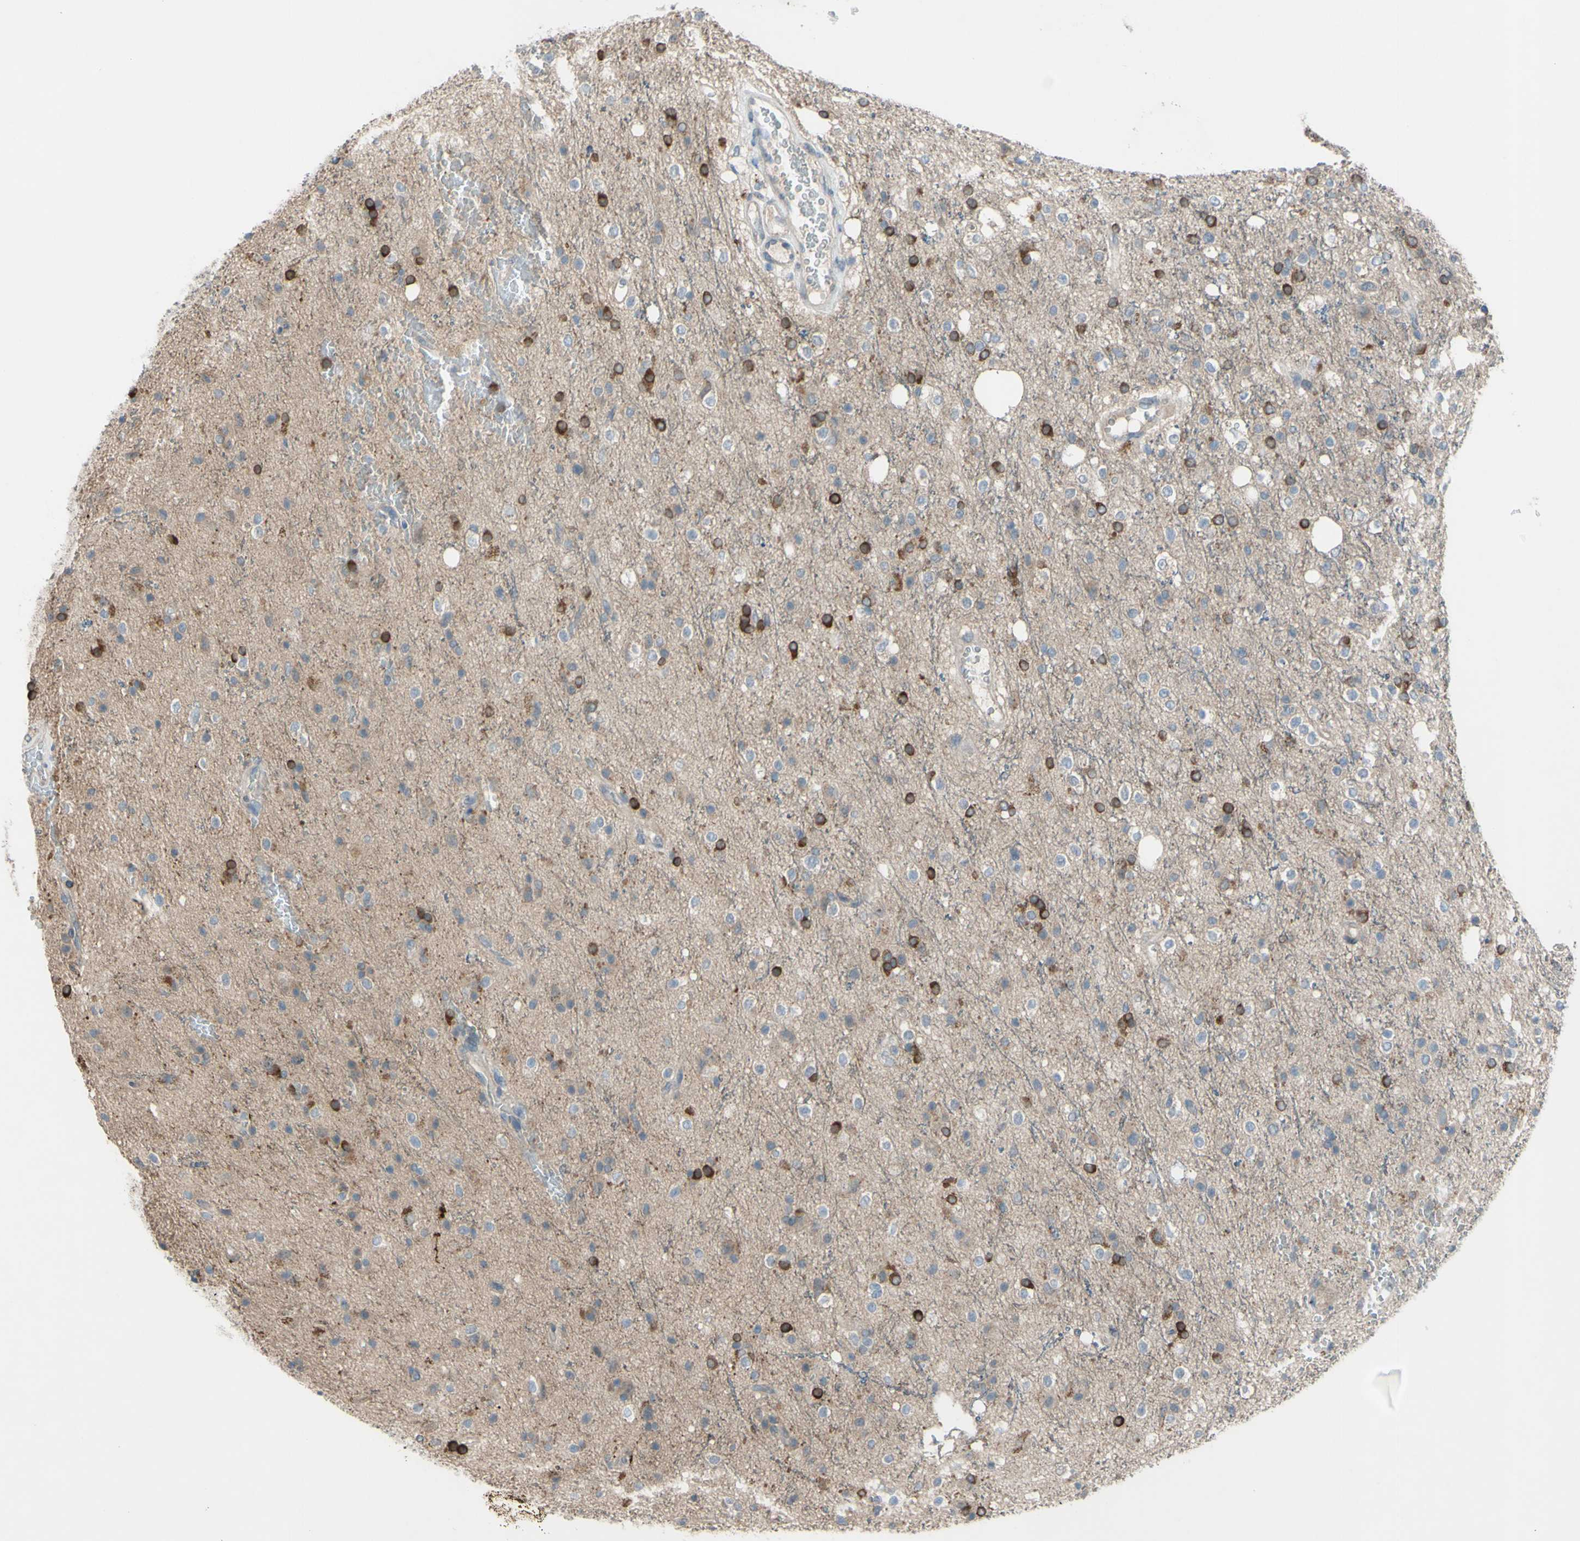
{"staining": {"intensity": "strong", "quantity": "<25%", "location": "cytoplasmic/membranous"}, "tissue": "glioma", "cell_type": "Tumor cells", "image_type": "cancer", "snomed": [{"axis": "morphology", "description": "Glioma, malignant, High grade"}, {"axis": "topography", "description": "Brain"}], "caption": "A brown stain highlights strong cytoplasmic/membranous expression of a protein in human malignant high-grade glioma tumor cells.", "gene": "AFP", "patient": {"sex": "male", "age": 47}}